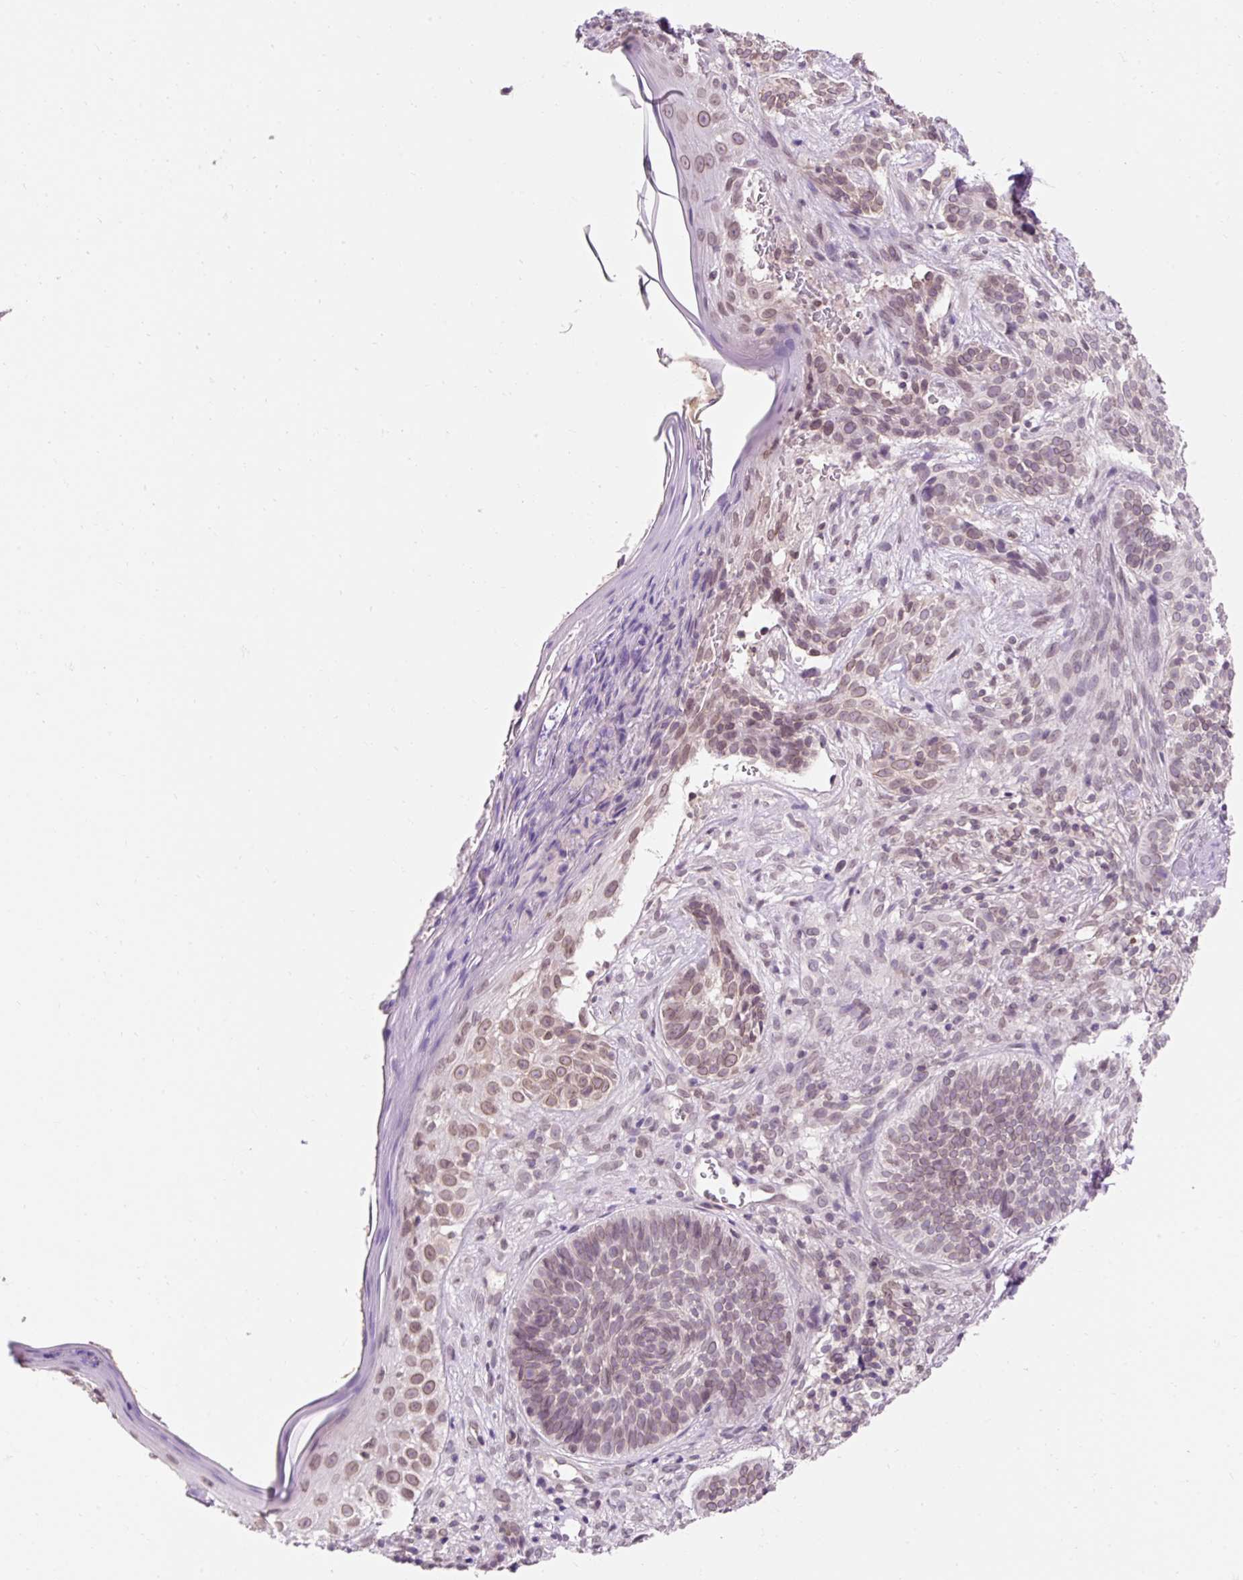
{"staining": {"intensity": "moderate", "quantity": "<25%", "location": "cytoplasmic/membranous,nuclear"}, "tissue": "skin cancer", "cell_type": "Tumor cells", "image_type": "cancer", "snomed": [{"axis": "morphology", "description": "Basal cell carcinoma"}, {"axis": "topography", "description": "Skin"}], "caption": "Skin cancer (basal cell carcinoma) stained with DAB (3,3'-diaminobenzidine) immunohistochemistry demonstrates low levels of moderate cytoplasmic/membranous and nuclear staining in about <25% of tumor cells.", "gene": "ZNF610", "patient": {"sex": "male", "age": 70}}